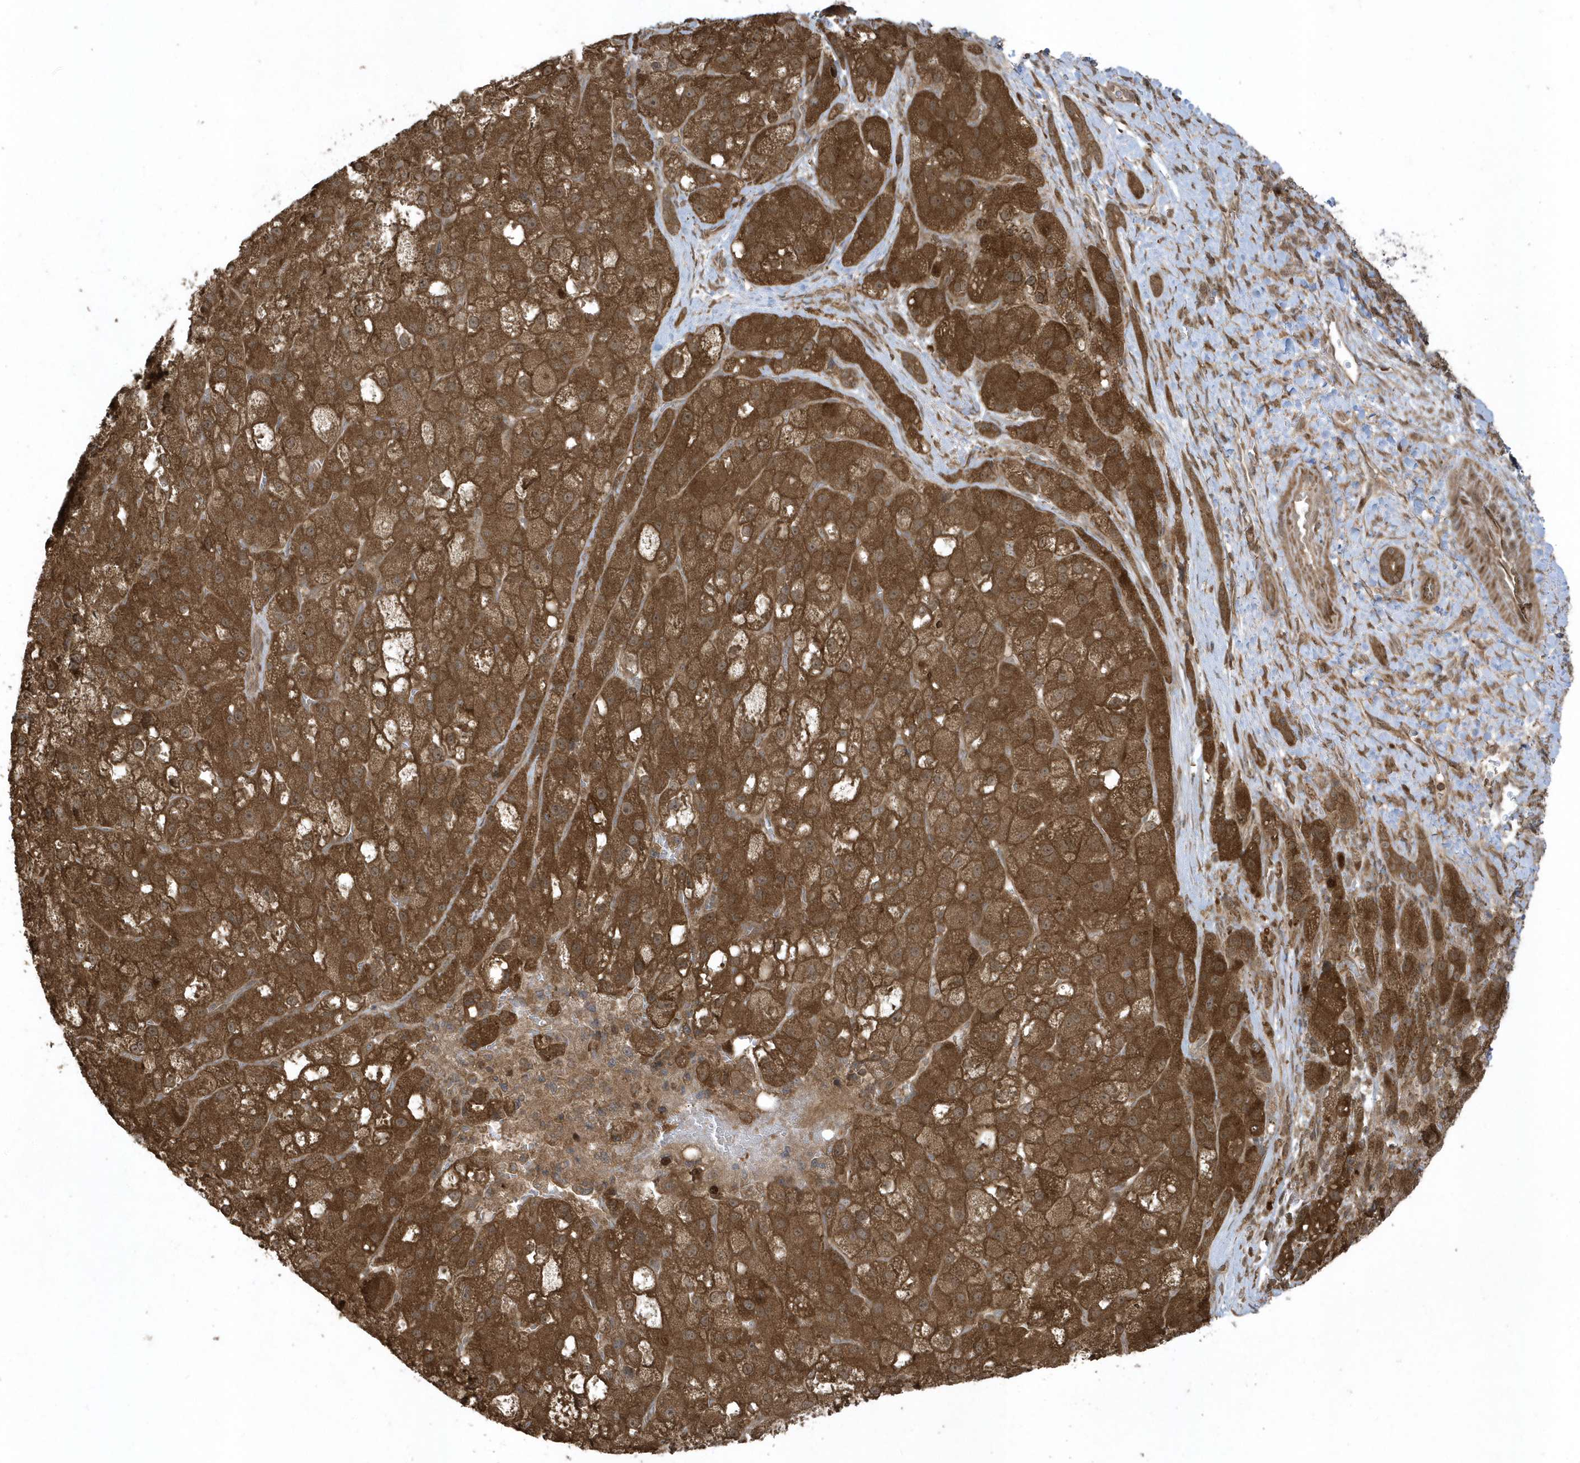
{"staining": {"intensity": "strong", "quantity": ">75%", "location": "cytoplasmic/membranous"}, "tissue": "liver cancer", "cell_type": "Tumor cells", "image_type": "cancer", "snomed": [{"axis": "morphology", "description": "Carcinoma, Hepatocellular, NOS"}, {"axis": "topography", "description": "Liver"}], "caption": "Liver cancer stained with a protein marker exhibits strong staining in tumor cells.", "gene": "STAMBP", "patient": {"sex": "male", "age": 57}}